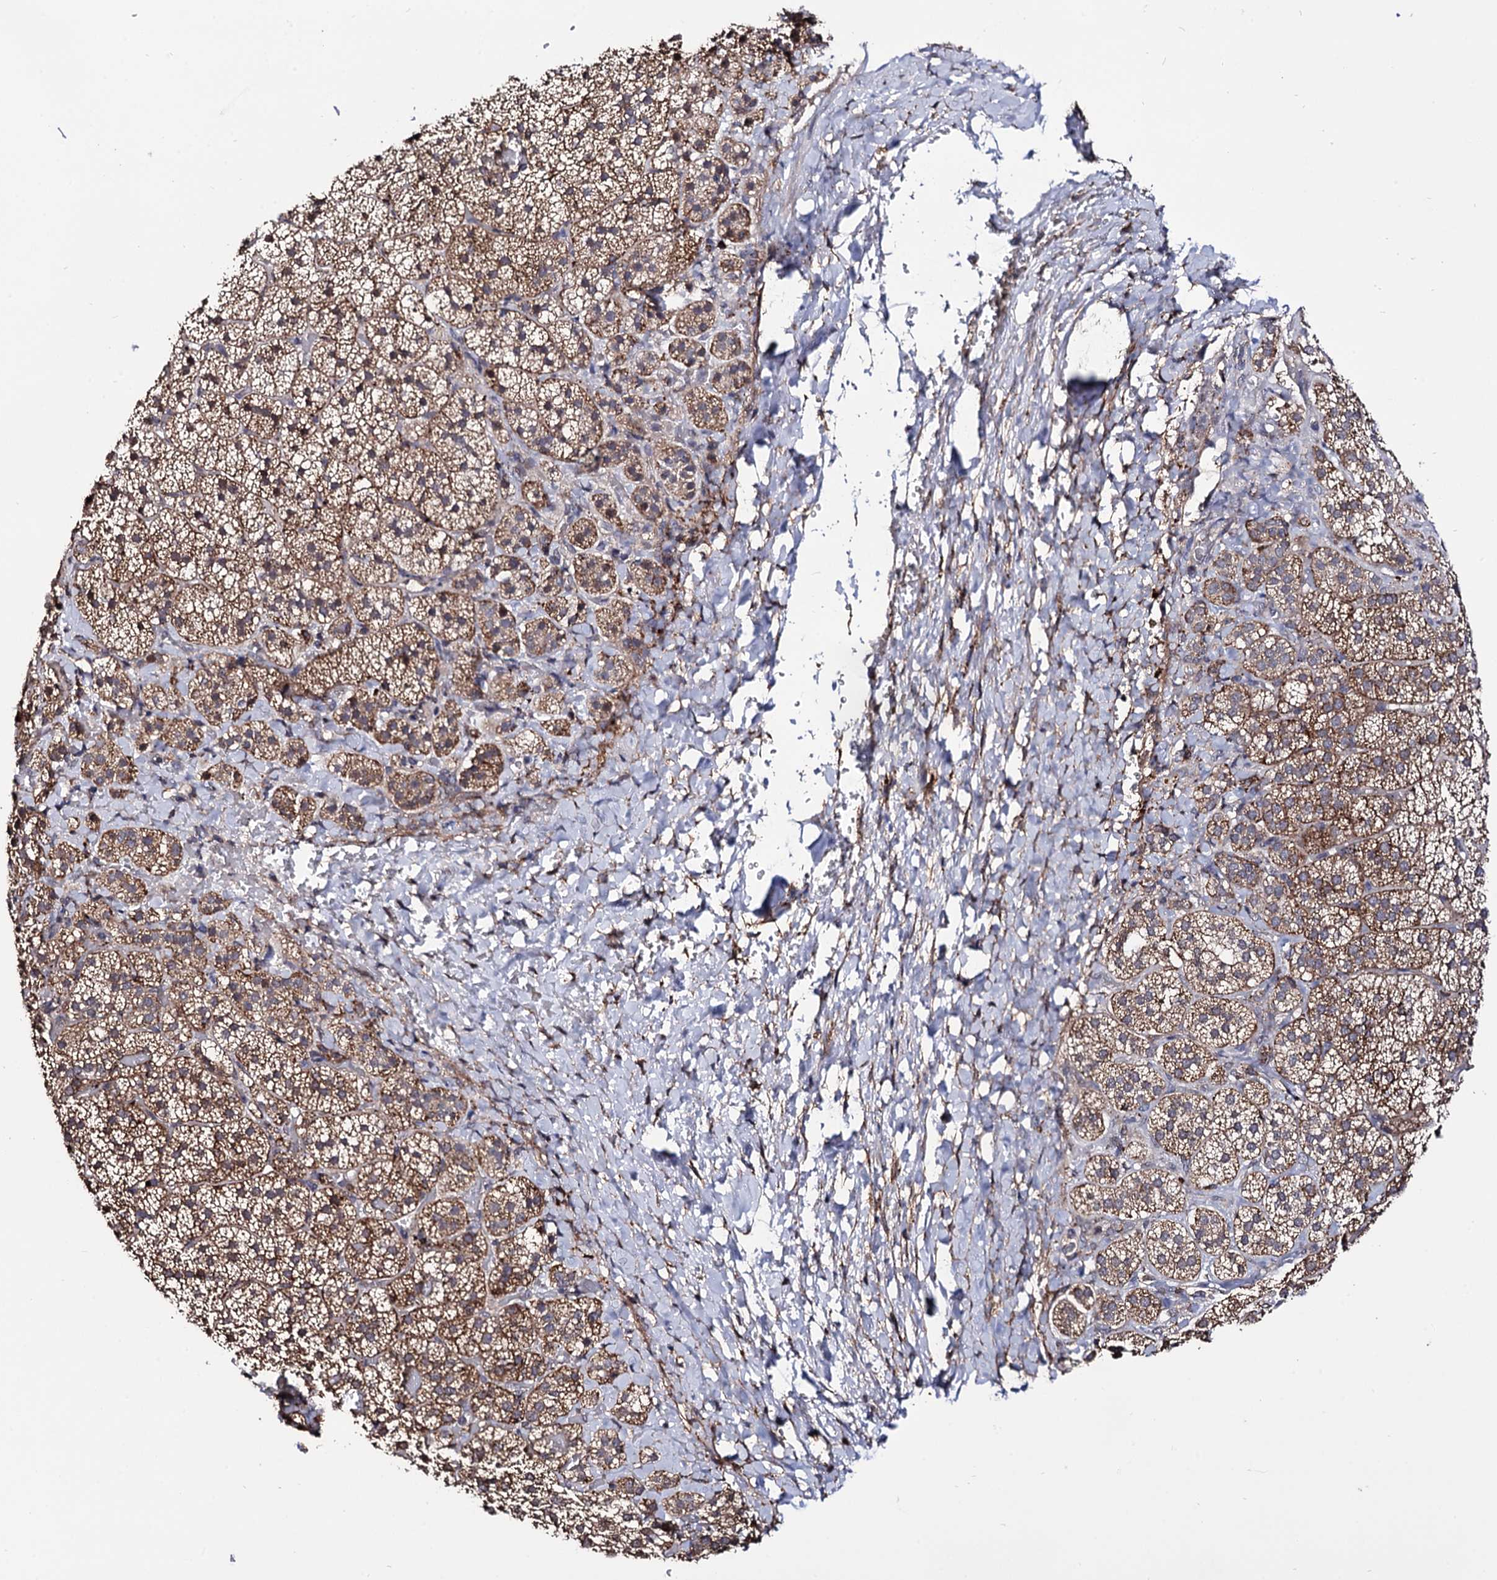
{"staining": {"intensity": "moderate", "quantity": ">75%", "location": "cytoplasmic/membranous"}, "tissue": "adrenal gland", "cell_type": "Glandular cells", "image_type": "normal", "snomed": [{"axis": "morphology", "description": "Normal tissue, NOS"}, {"axis": "topography", "description": "Adrenal gland"}], "caption": "Immunohistochemistry (DAB (3,3'-diaminobenzidine)) staining of benign human adrenal gland demonstrates moderate cytoplasmic/membranous protein staining in approximately >75% of glandular cells. The protein is shown in brown color, while the nuclei are stained blue.", "gene": "MICAL2", "patient": {"sex": "female", "age": 44}}